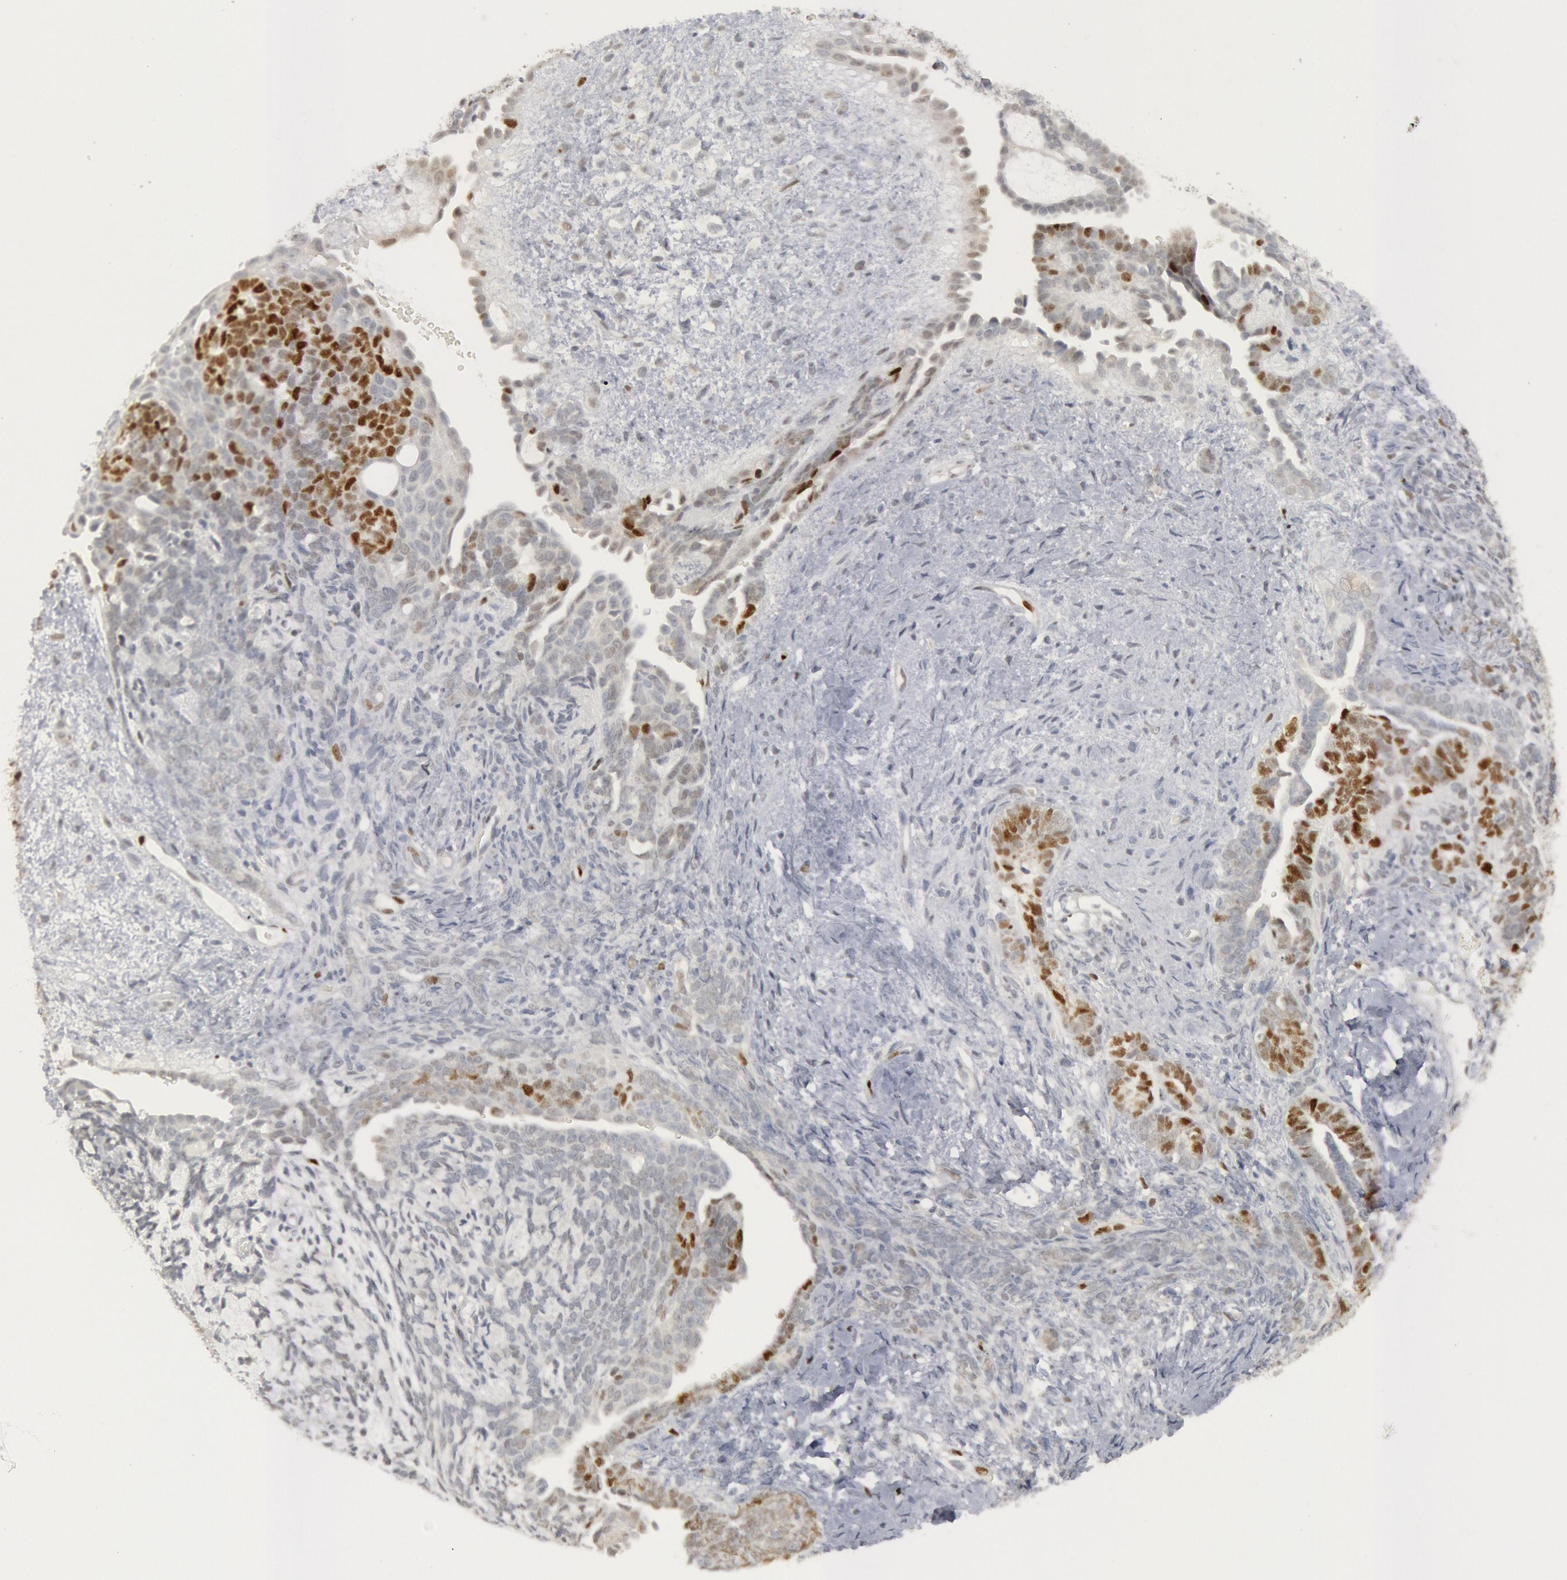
{"staining": {"intensity": "moderate", "quantity": "25%-75%", "location": "nuclear"}, "tissue": "endometrial cancer", "cell_type": "Tumor cells", "image_type": "cancer", "snomed": [{"axis": "morphology", "description": "Neoplasm, malignant, NOS"}, {"axis": "topography", "description": "Endometrium"}], "caption": "IHC of endometrial cancer shows medium levels of moderate nuclear positivity in about 25%-75% of tumor cells.", "gene": "WDHD1", "patient": {"sex": "female", "age": 74}}